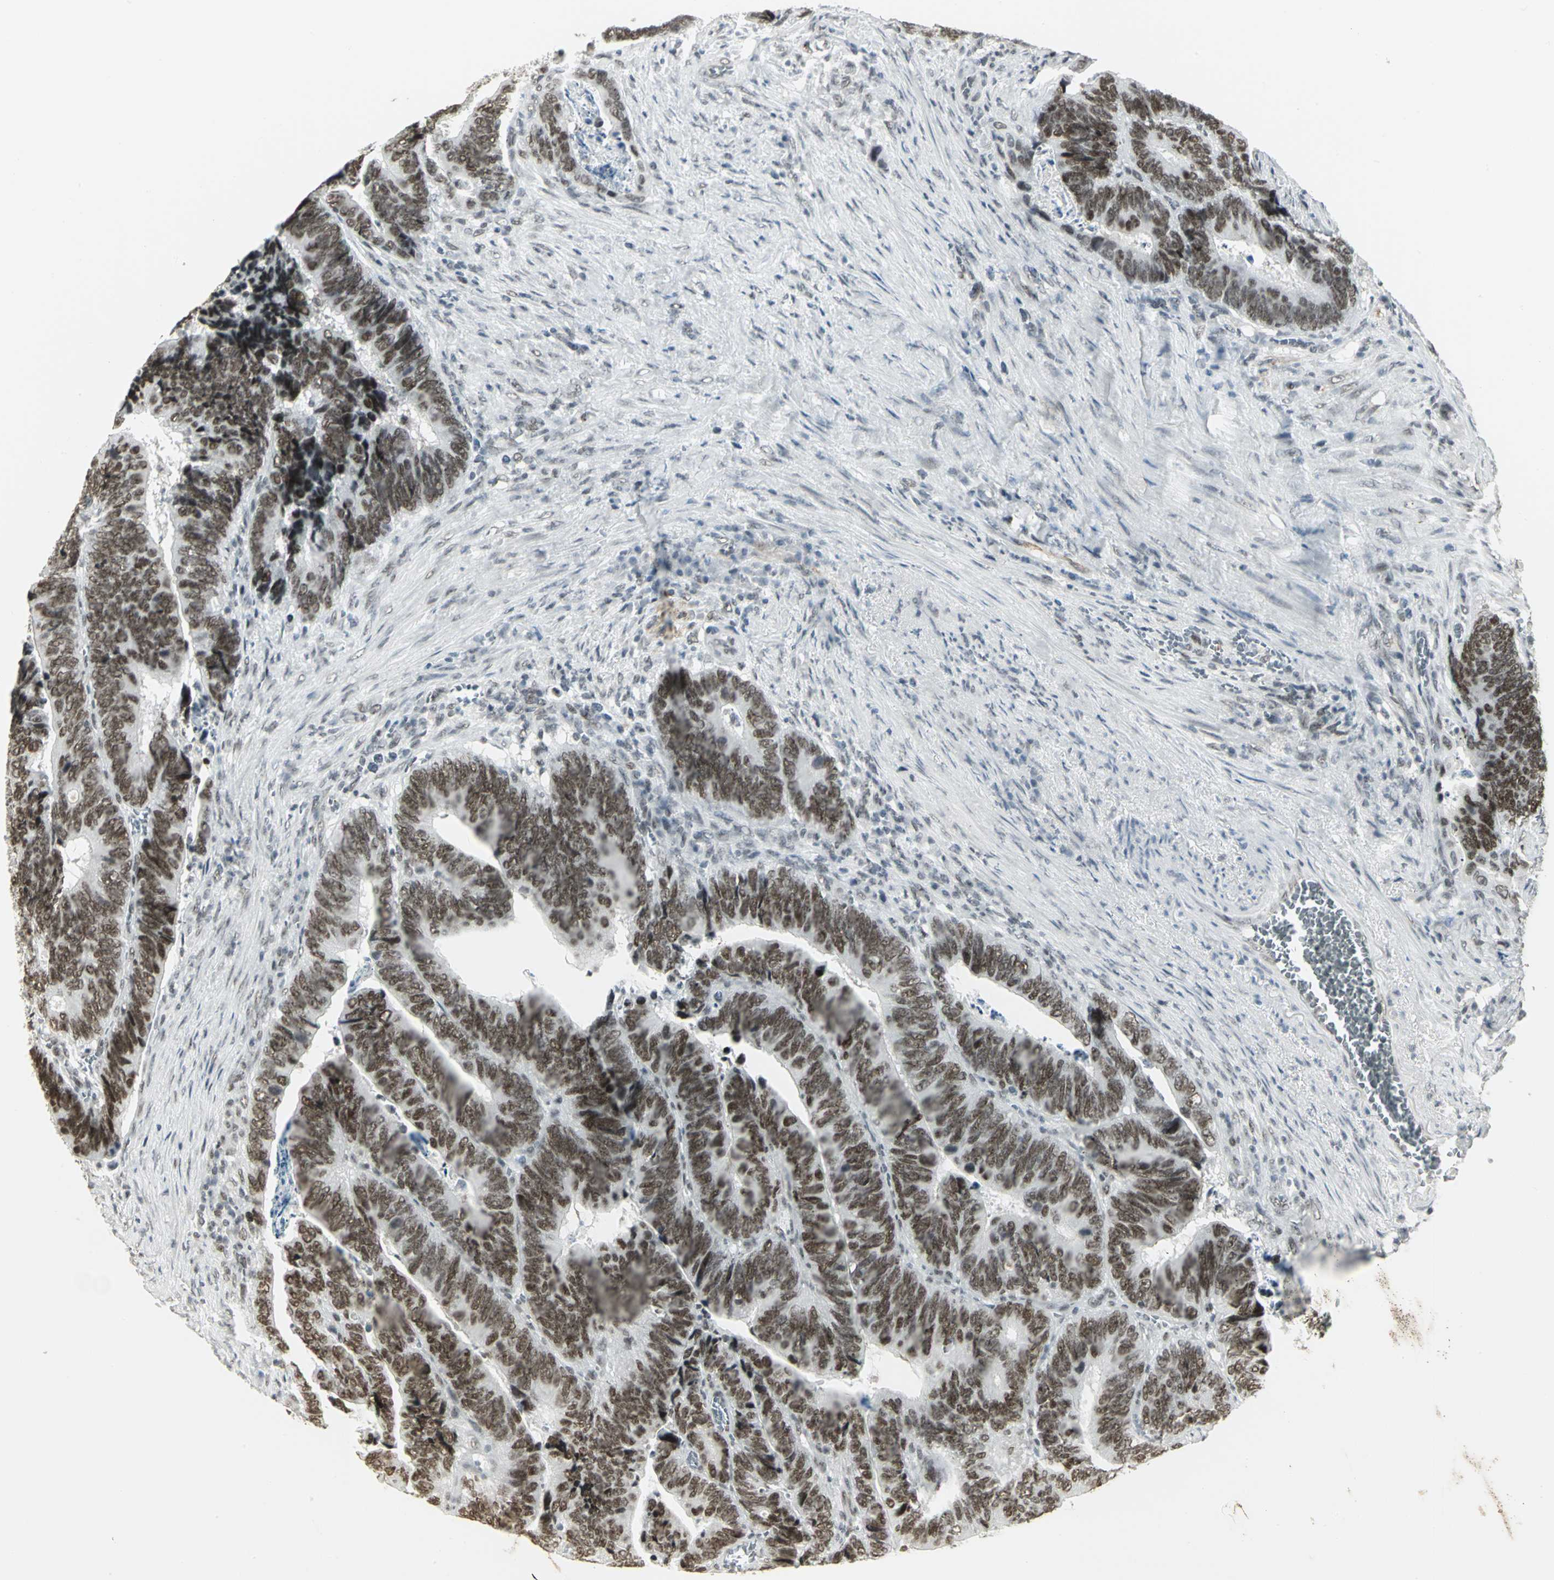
{"staining": {"intensity": "strong", "quantity": ">75%", "location": "nuclear"}, "tissue": "colorectal cancer", "cell_type": "Tumor cells", "image_type": "cancer", "snomed": [{"axis": "morphology", "description": "Adenocarcinoma, NOS"}, {"axis": "topography", "description": "Colon"}], "caption": "Immunohistochemistry (IHC) photomicrograph of colorectal cancer stained for a protein (brown), which shows high levels of strong nuclear expression in about >75% of tumor cells.", "gene": "CBX3", "patient": {"sex": "male", "age": 72}}